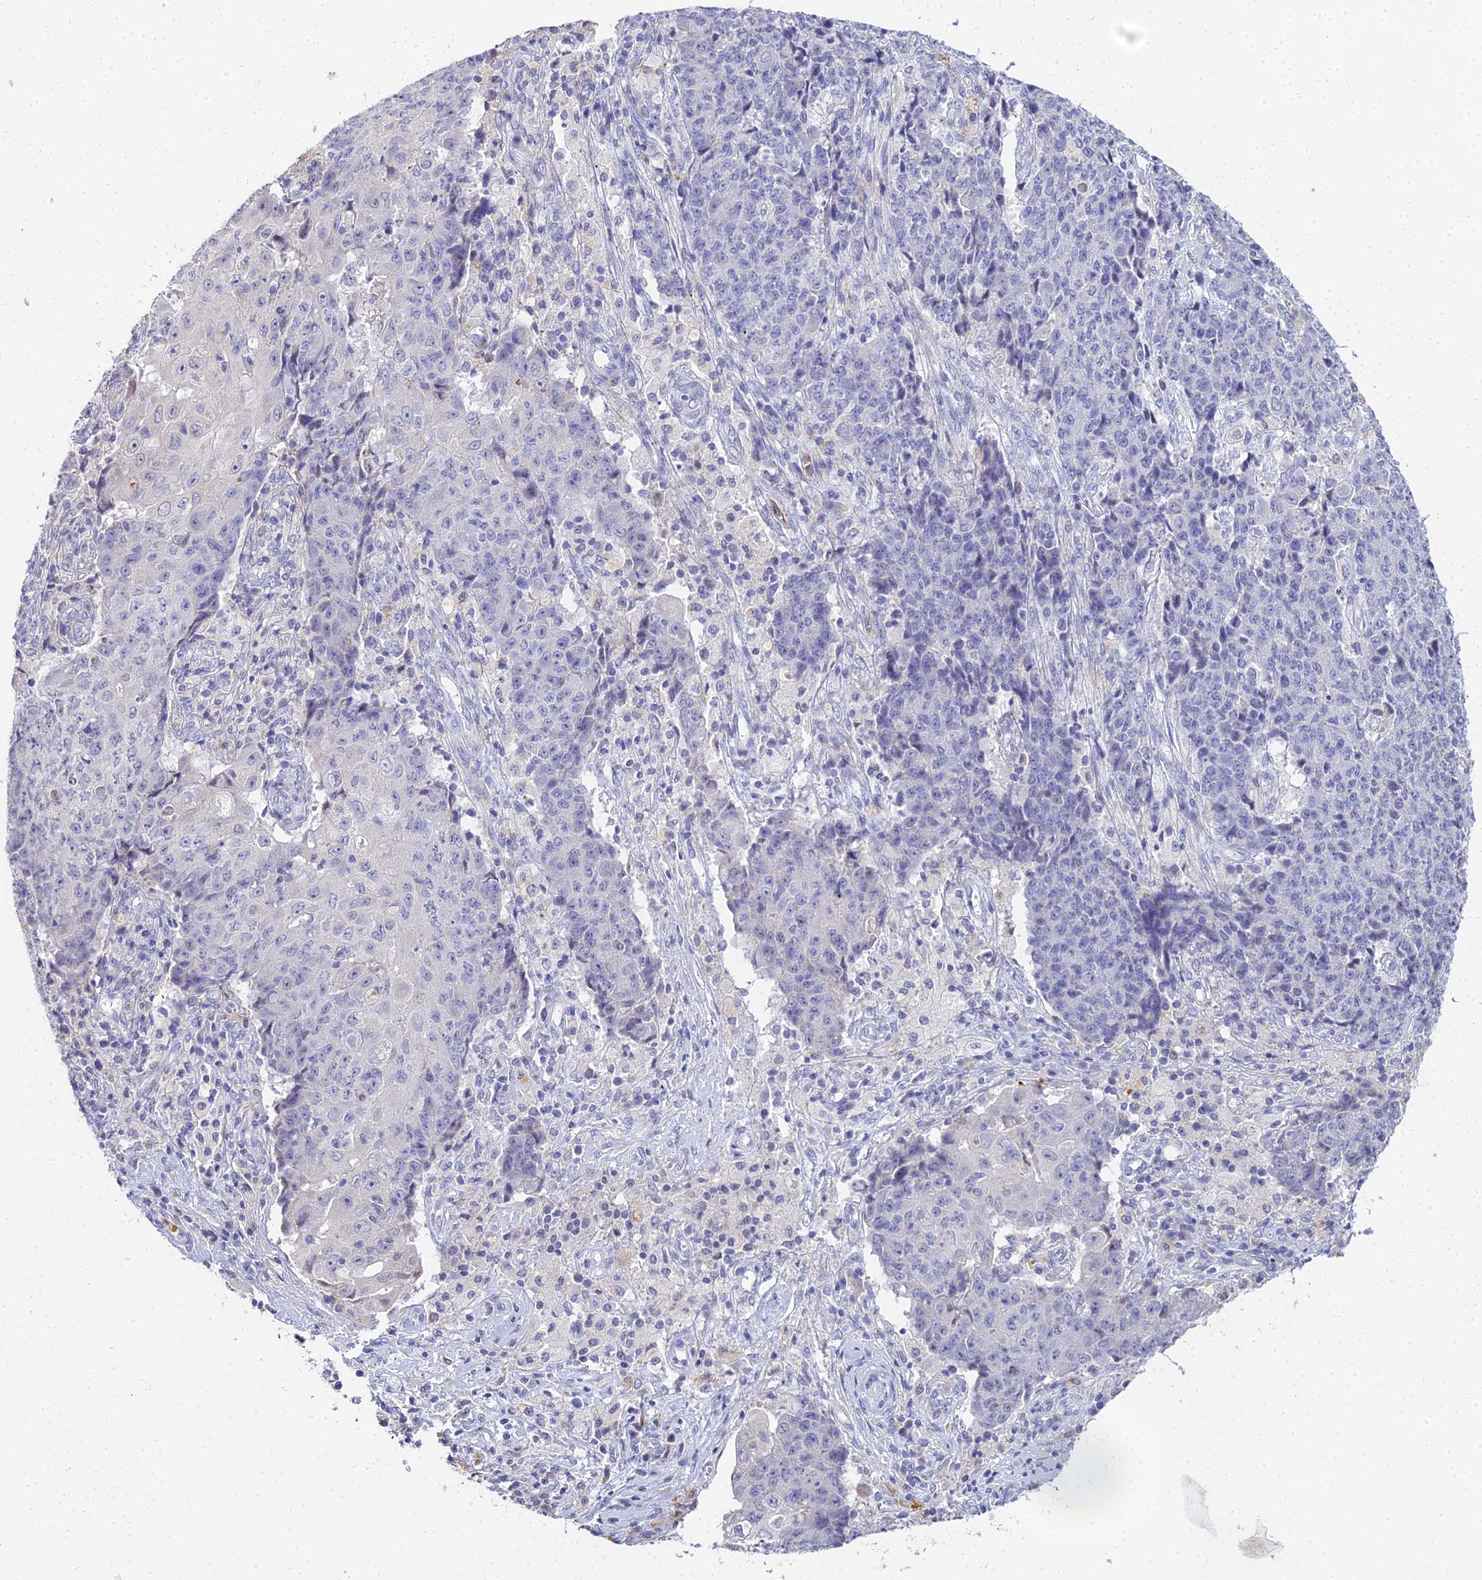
{"staining": {"intensity": "negative", "quantity": "none", "location": "none"}, "tissue": "ovarian cancer", "cell_type": "Tumor cells", "image_type": "cancer", "snomed": [{"axis": "morphology", "description": "Carcinoma, endometroid"}, {"axis": "topography", "description": "Ovary"}], "caption": "An immunohistochemistry histopathology image of ovarian endometroid carcinoma is shown. There is no staining in tumor cells of ovarian endometroid carcinoma.", "gene": "VWC2L", "patient": {"sex": "female", "age": 42}}